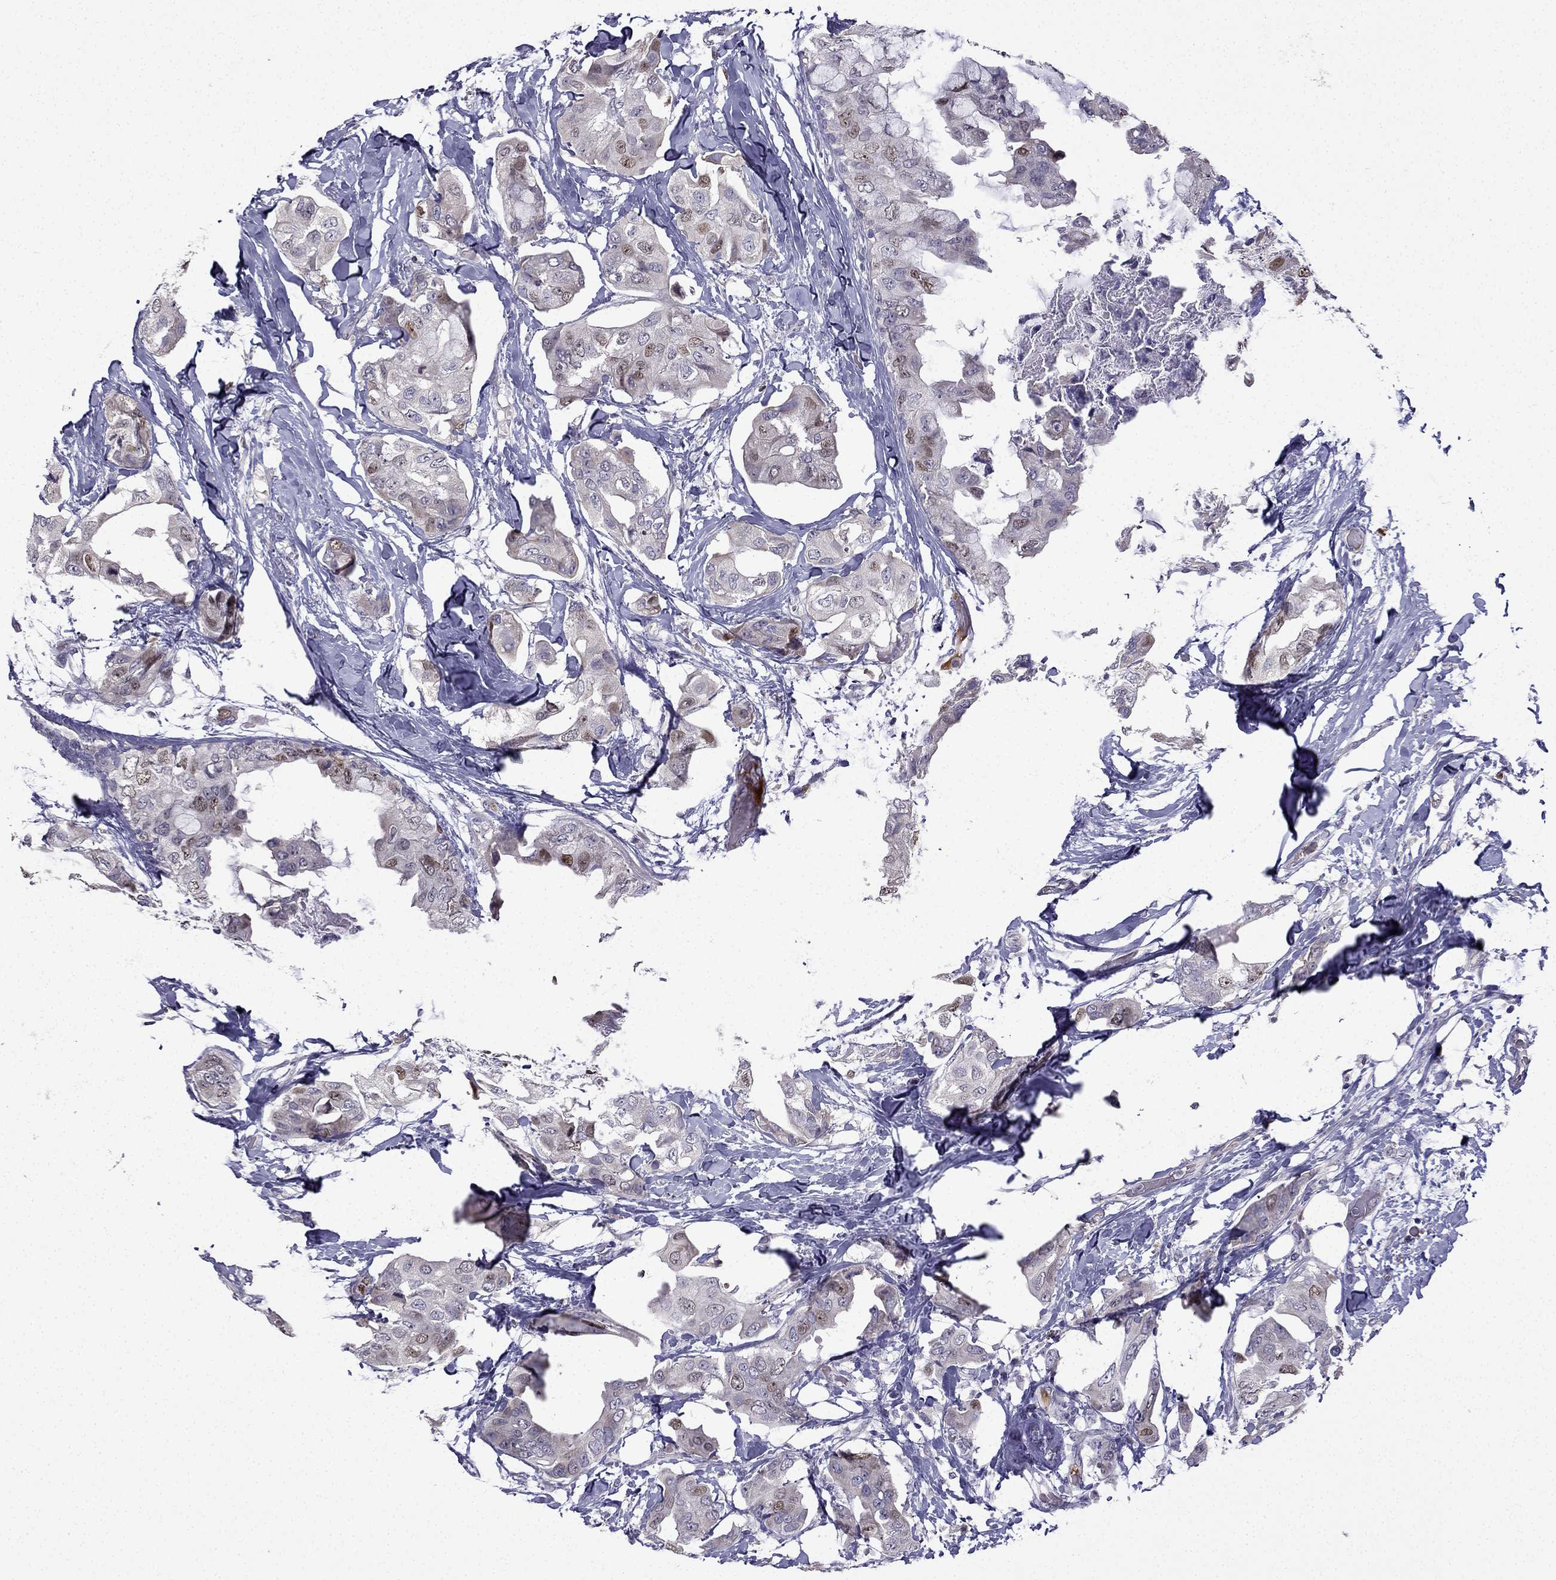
{"staining": {"intensity": "weak", "quantity": "<25%", "location": "nuclear"}, "tissue": "breast cancer", "cell_type": "Tumor cells", "image_type": "cancer", "snomed": [{"axis": "morphology", "description": "Normal tissue, NOS"}, {"axis": "morphology", "description": "Duct carcinoma"}, {"axis": "topography", "description": "Breast"}], "caption": "Immunohistochemical staining of breast cancer displays no significant staining in tumor cells.", "gene": "UHRF1", "patient": {"sex": "female", "age": 40}}